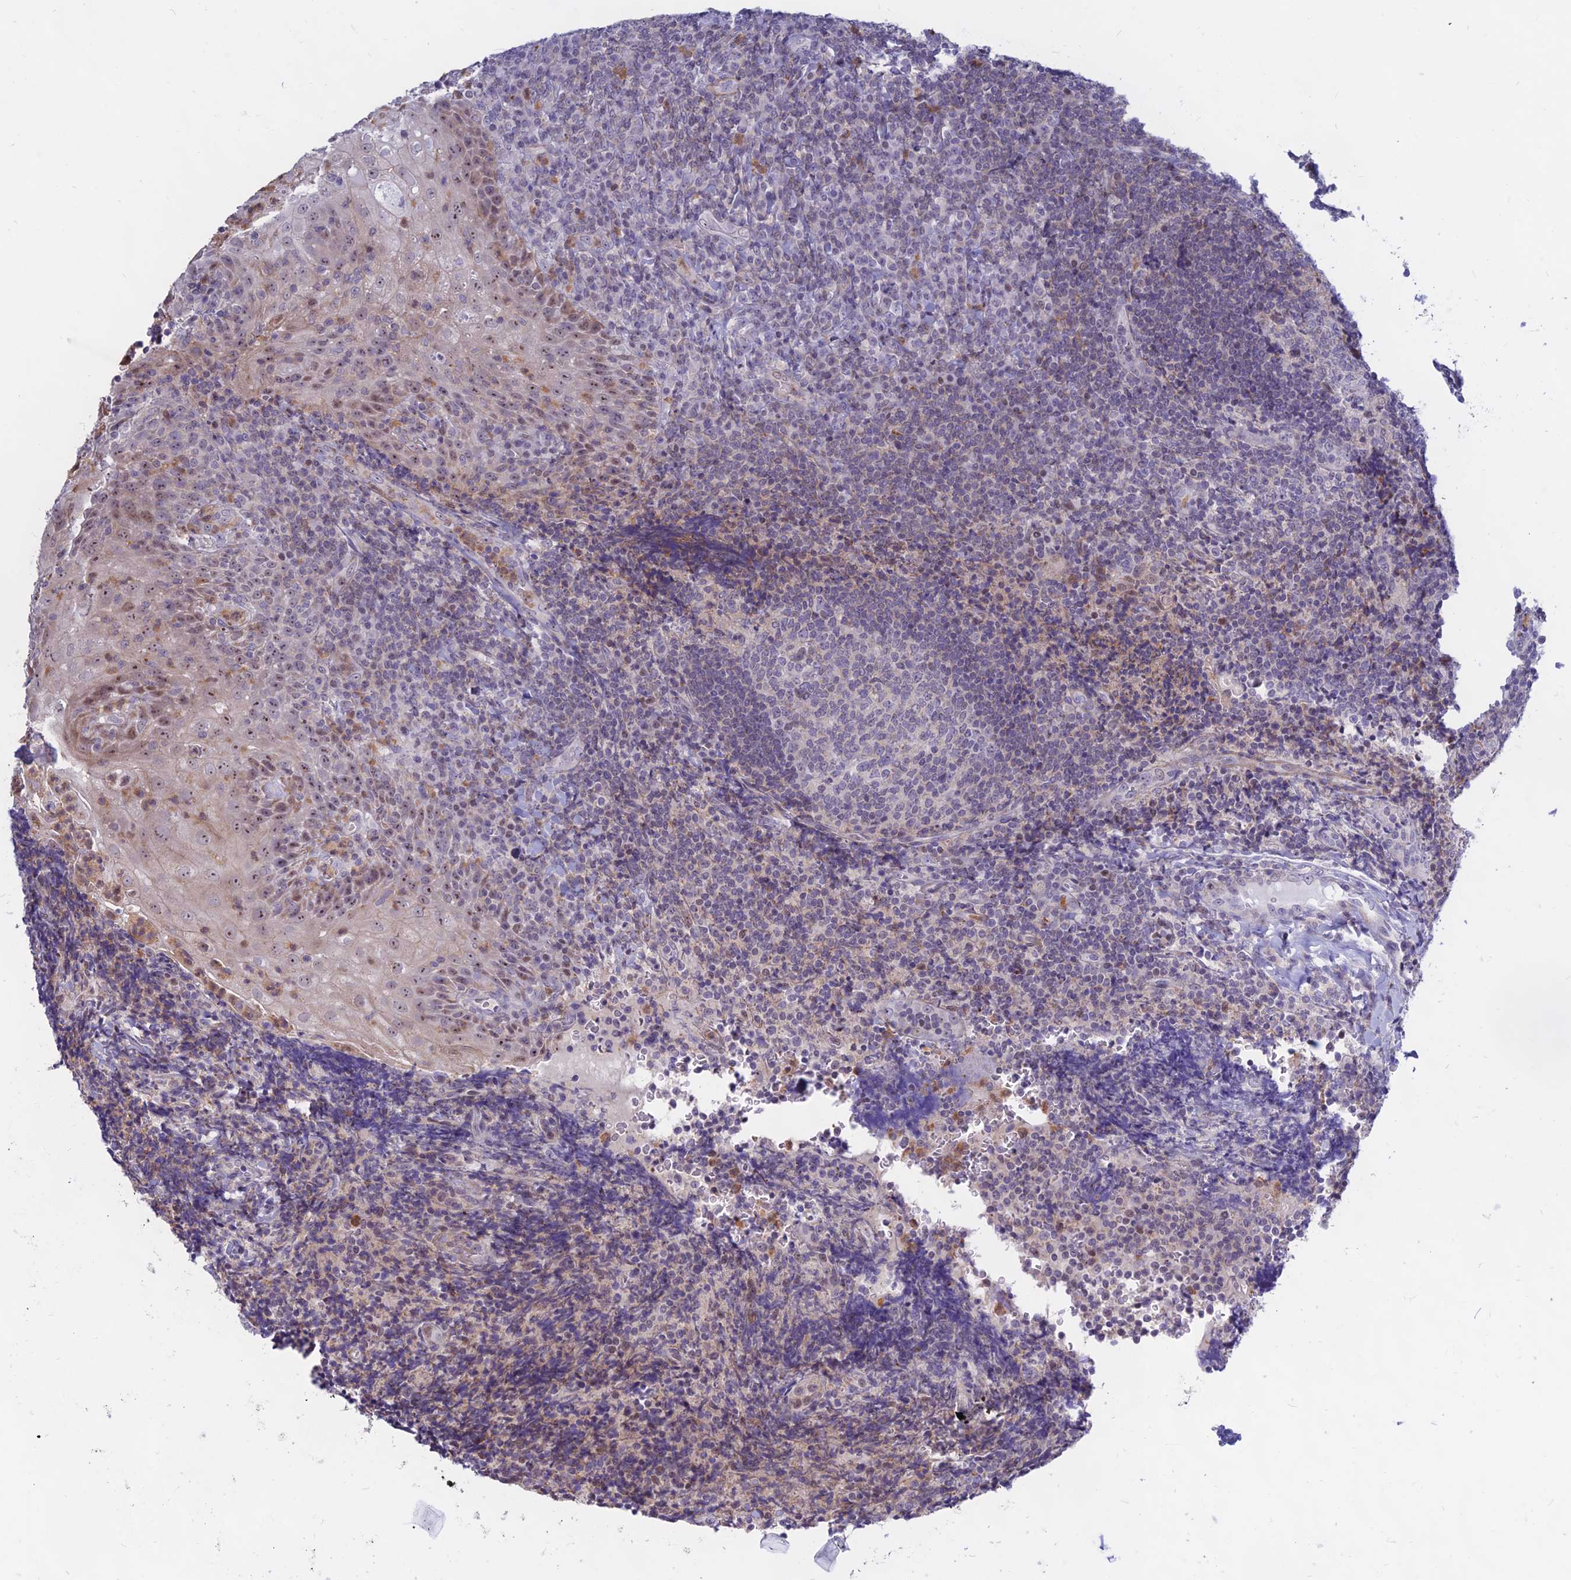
{"staining": {"intensity": "negative", "quantity": "none", "location": "none"}, "tissue": "tonsil", "cell_type": "Germinal center cells", "image_type": "normal", "snomed": [{"axis": "morphology", "description": "Normal tissue, NOS"}, {"axis": "topography", "description": "Tonsil"}], "caption": "Histopathology image shows no protein positivity in germinal center cells of normal tonsil.", "gene": "KRR1", "patient": {"sex": "male", "age": 37}}